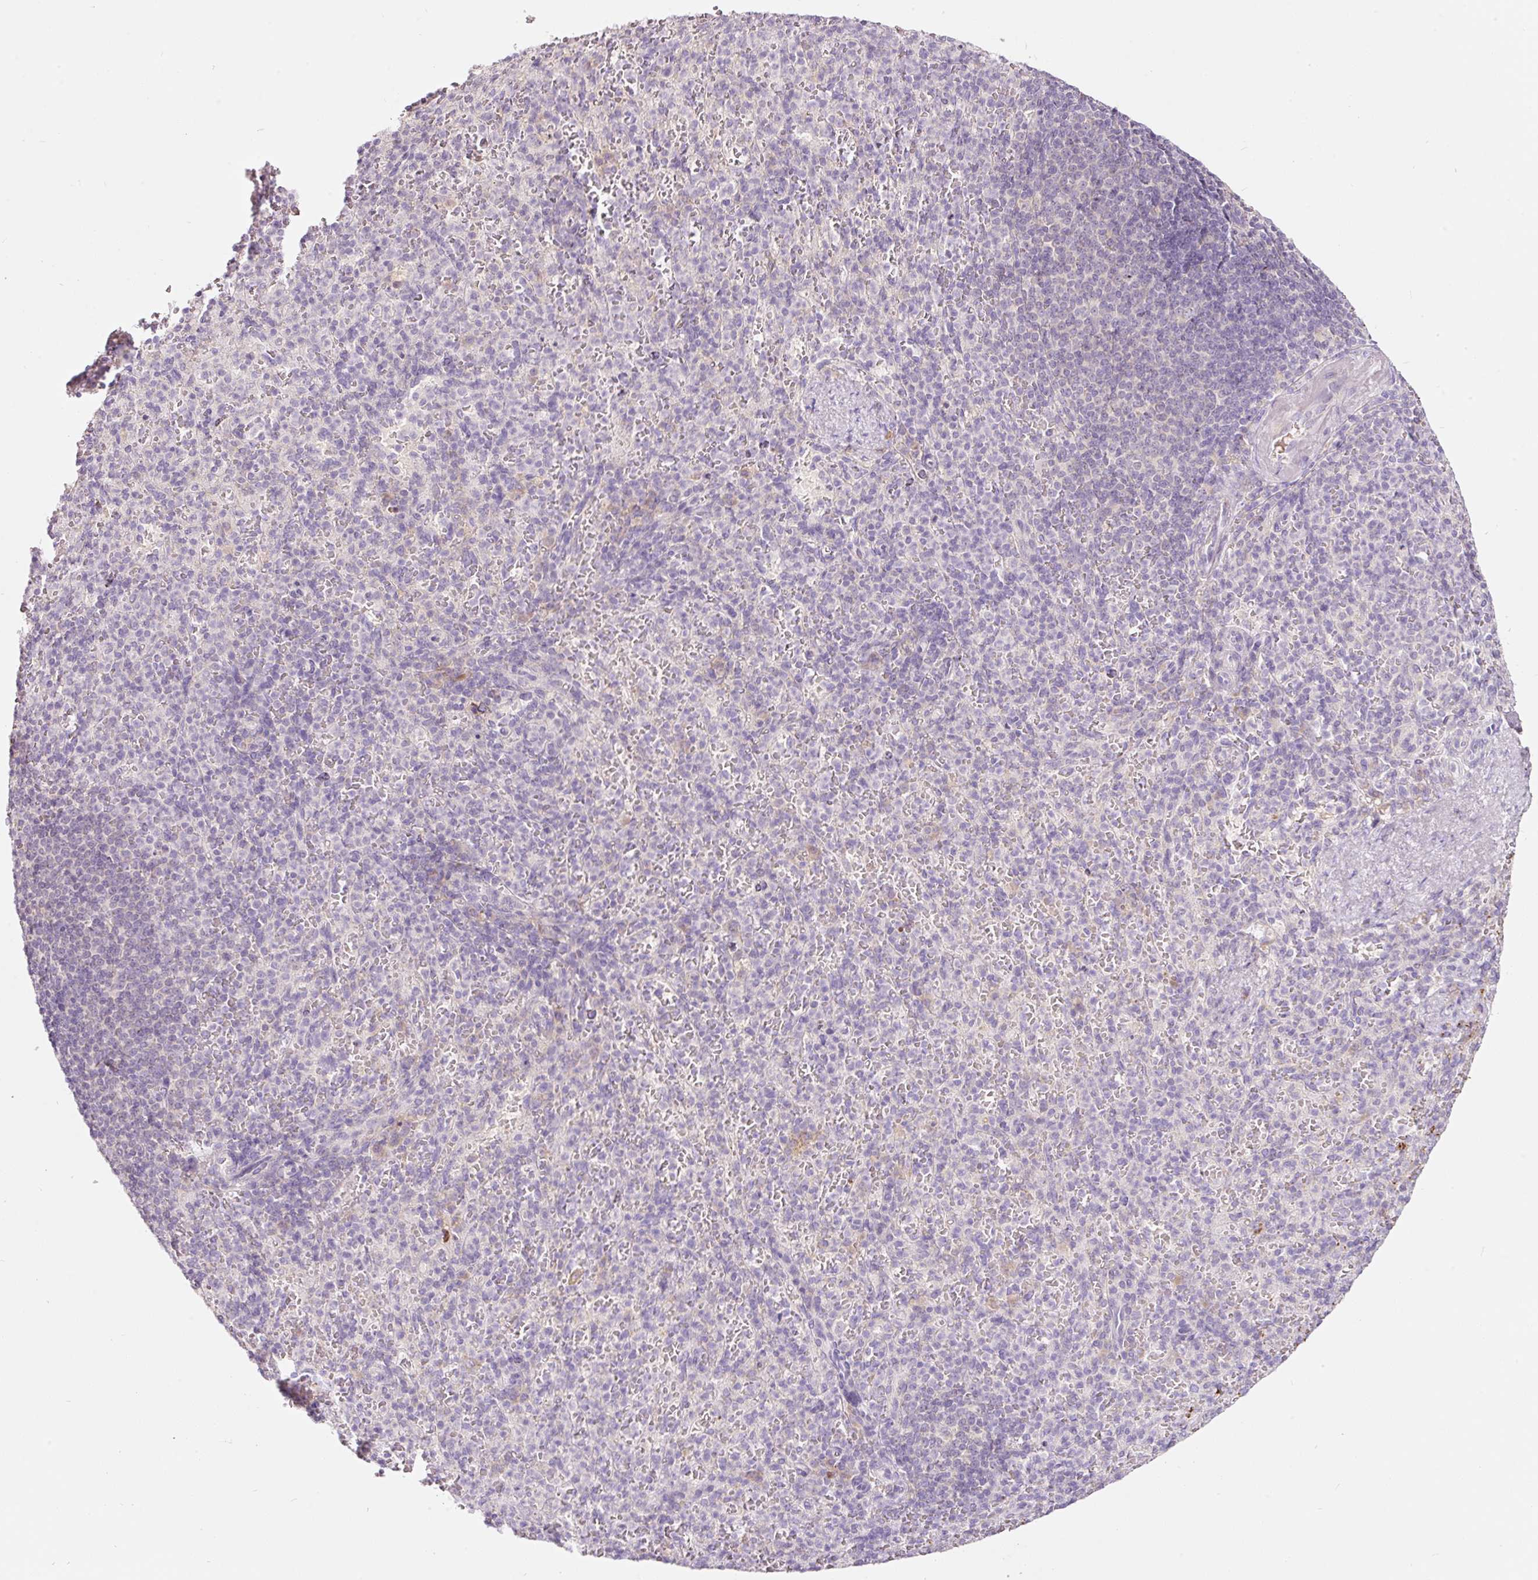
{"staining": {"intensity": "negative", "quantity": "none", "location": "none"}, "tissue": "spleen", "cell_type": "Cells in red pulp", "image_type": "normal", "snomed": [{"axis": "morphology", "description": "Normal tissue, NOS"}, {"axis": "topography", "description": "Spleen"}], "caption": "DAB immunohistochemical staining of benign spleen demonstrates no significant expression in cells in red pulp.", "gene": "RSPO2", "patient": {"sex": "female", "age": 74}}